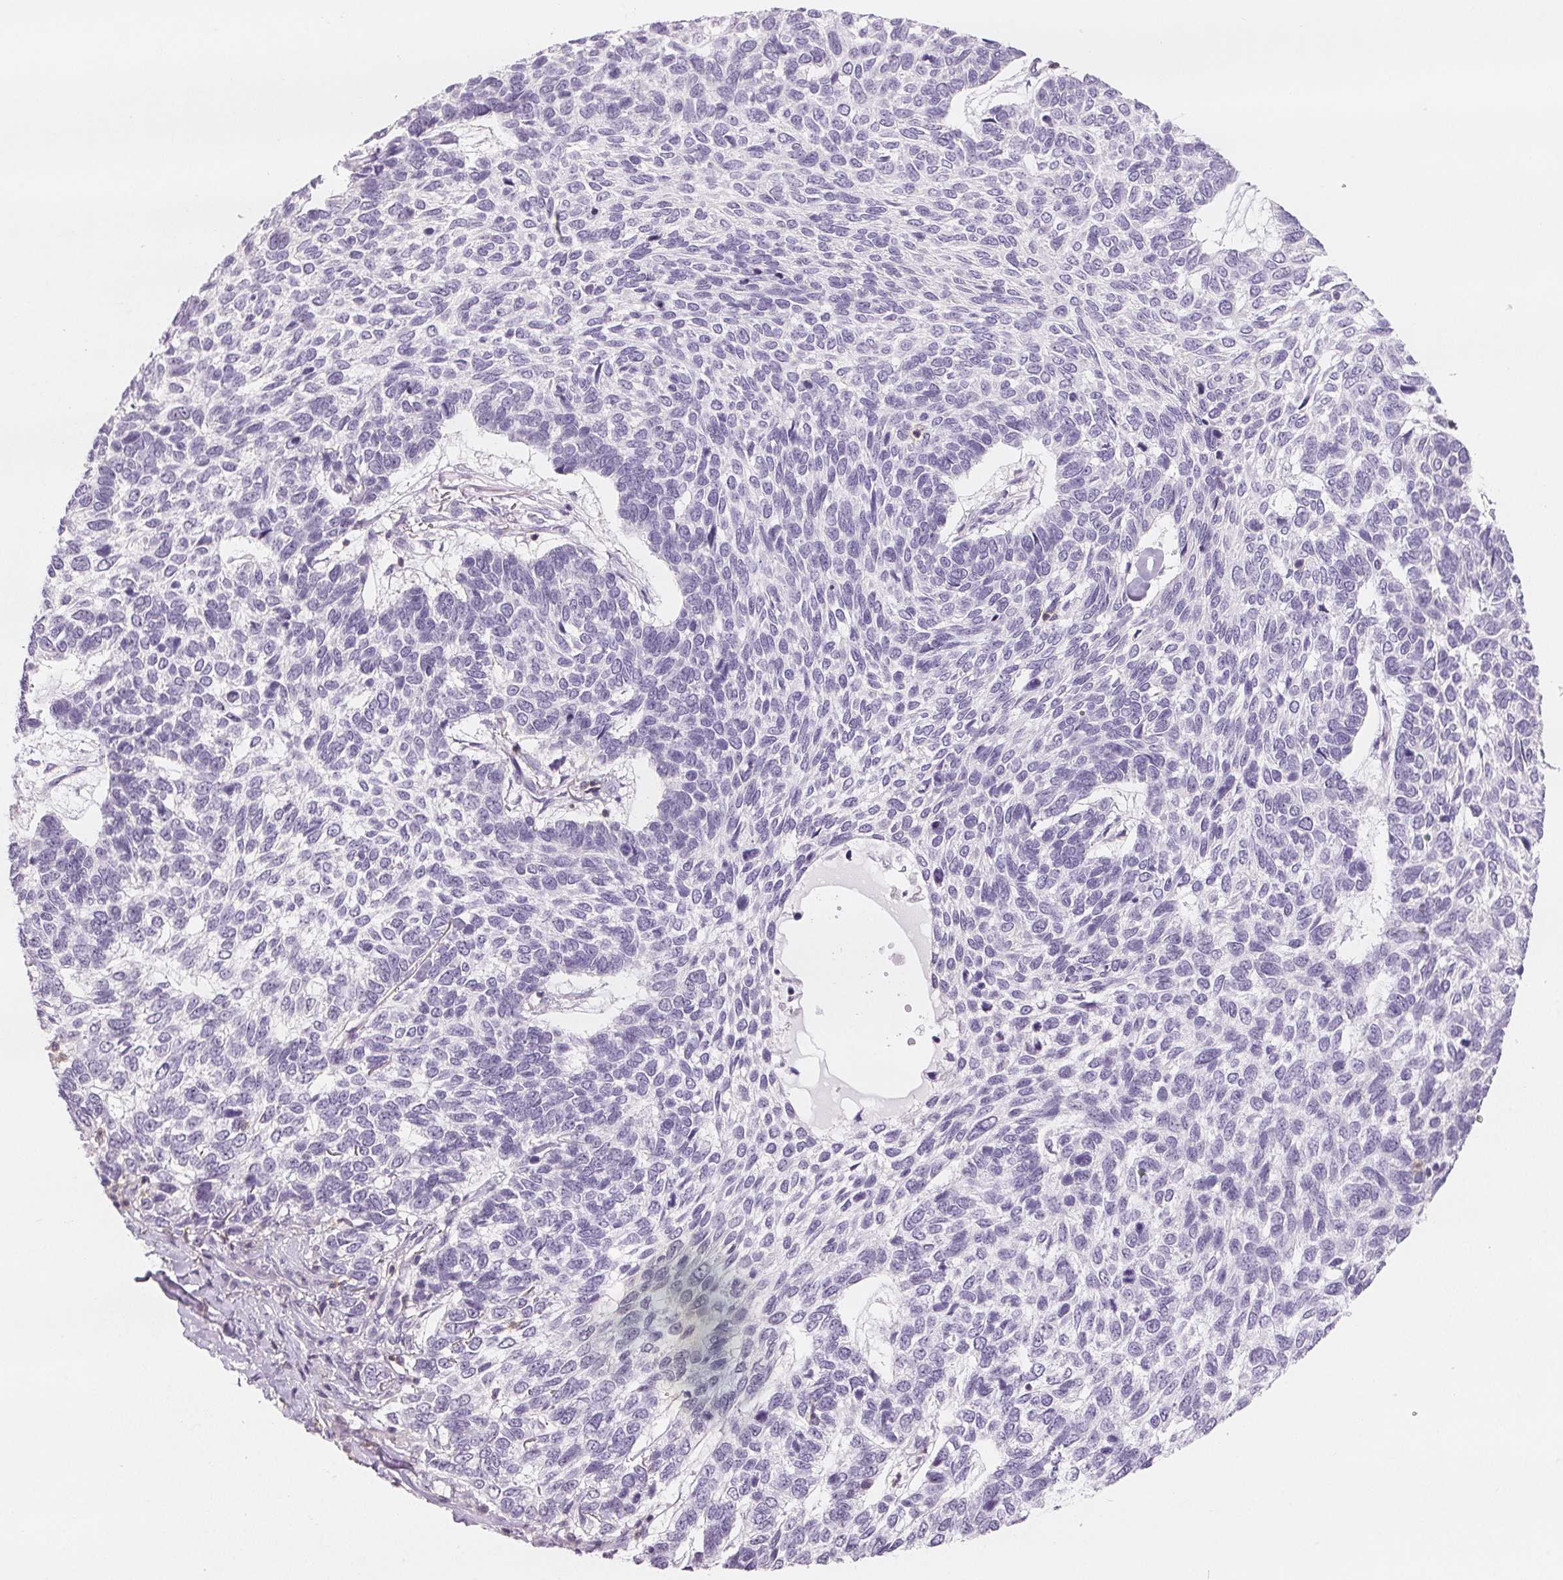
{"staining": {"intensity": "negative", "quantity": "none", "location": "none"}, "tissue": "skin cancer", "cell_type": "Tumor cells", "image_type": "cancer", "snomed": [{"axis": "morphology", "description": "Basal cell carcinoma"}, {"axis": "topography", "description": "Skin"}], "caption": "A photomicrograph of human skin cancer is negative for staining in tumor cells.", "gene": "CD69", "patient": {"sex": "female", "age": 65}}